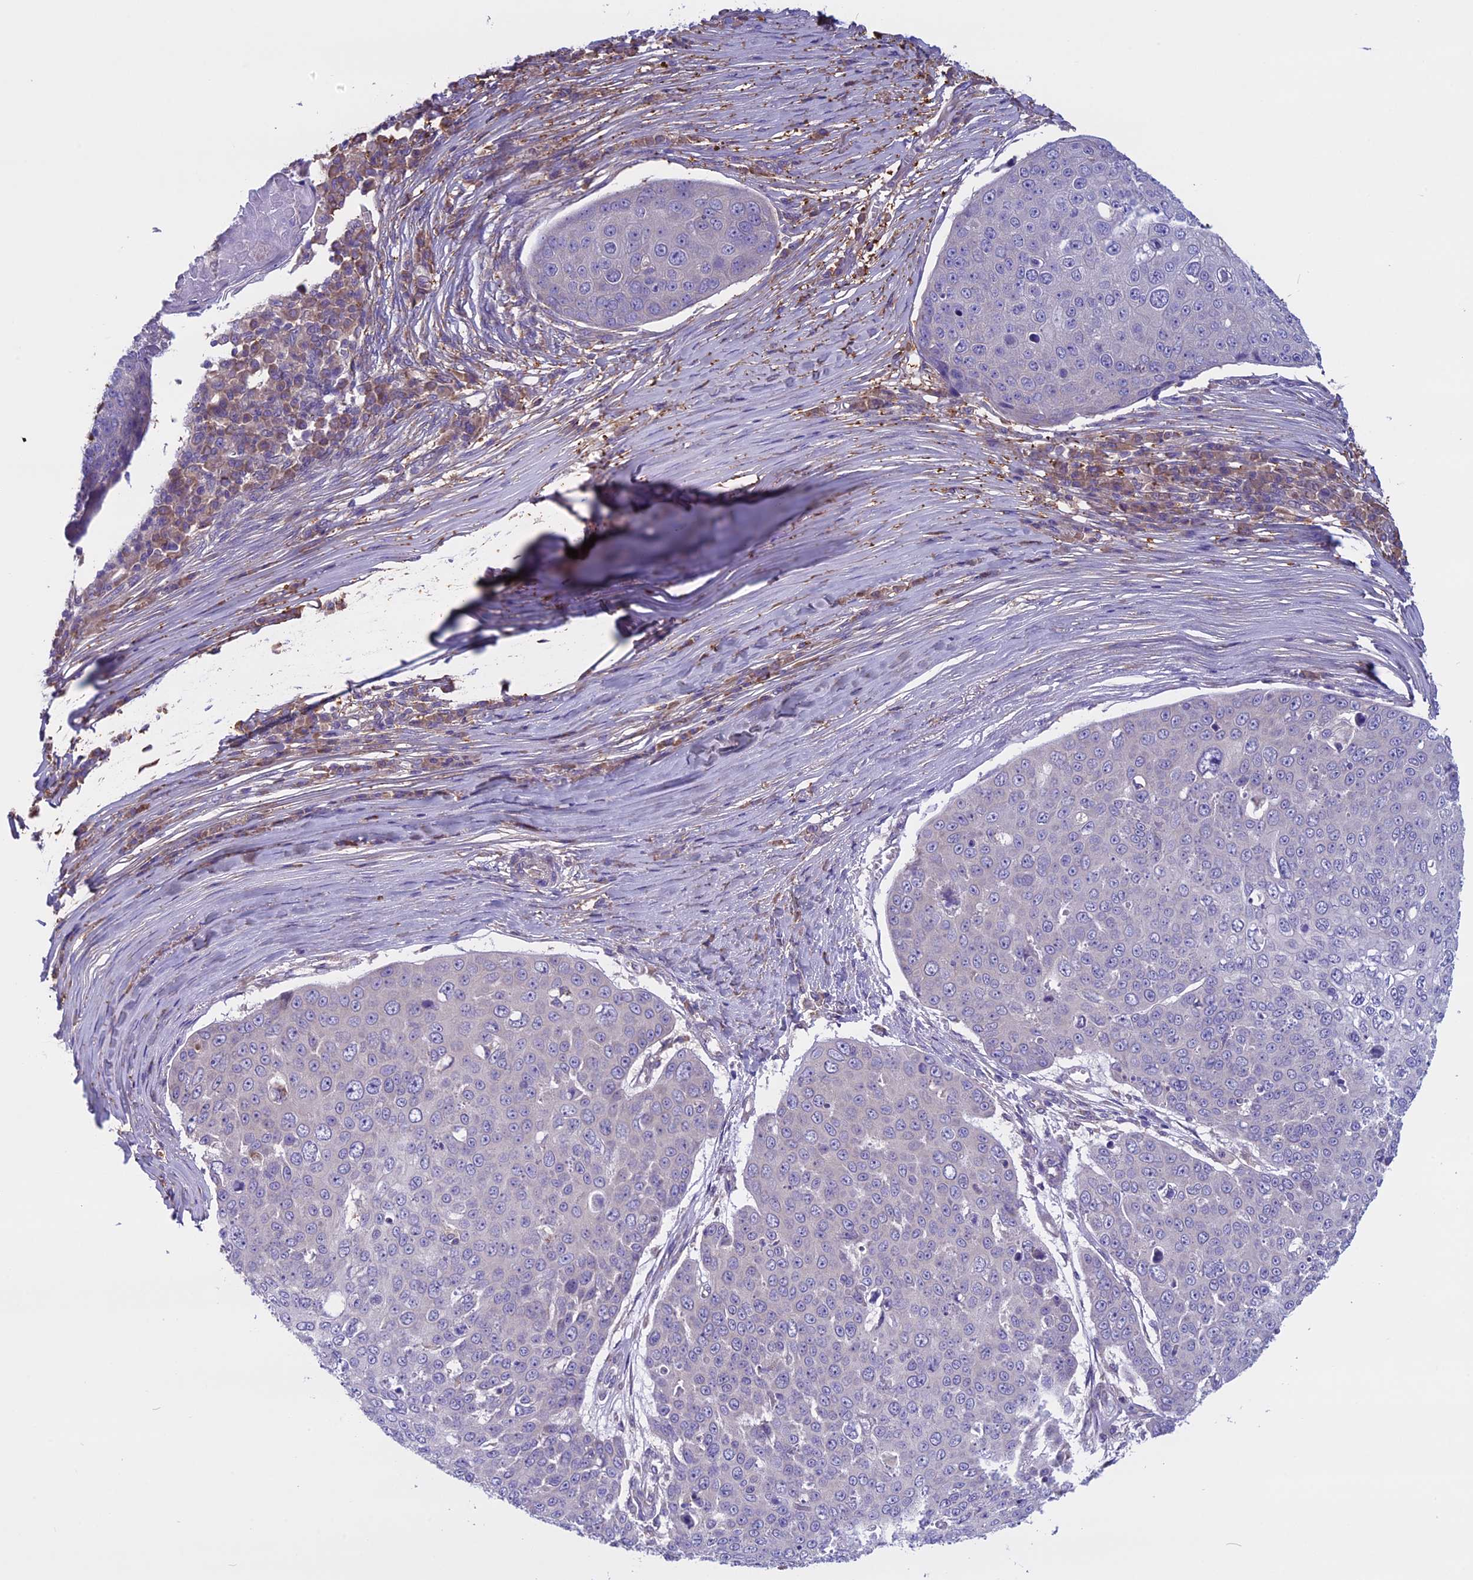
{"staining": {"intensity": "negative", "quantity": "none", "location": "none"}, "tissue": "skin cancer", "cell_type": "Tumor cells", "image_type": "cancer", "snomed": [{"axis": "morphology", "description": "Squamous cell carcinoma, NOS"}, {"axis": "topography", "description": "Skin"}], "caption": "IHC of squamous cell carcinoma (skin) displays no staining in tumor cells. (Brightfield microscopy of DAB immunohistochemistry at high magnification).", "gene": "DCTN5", "patient": {"sex": "male", "age": 71}}